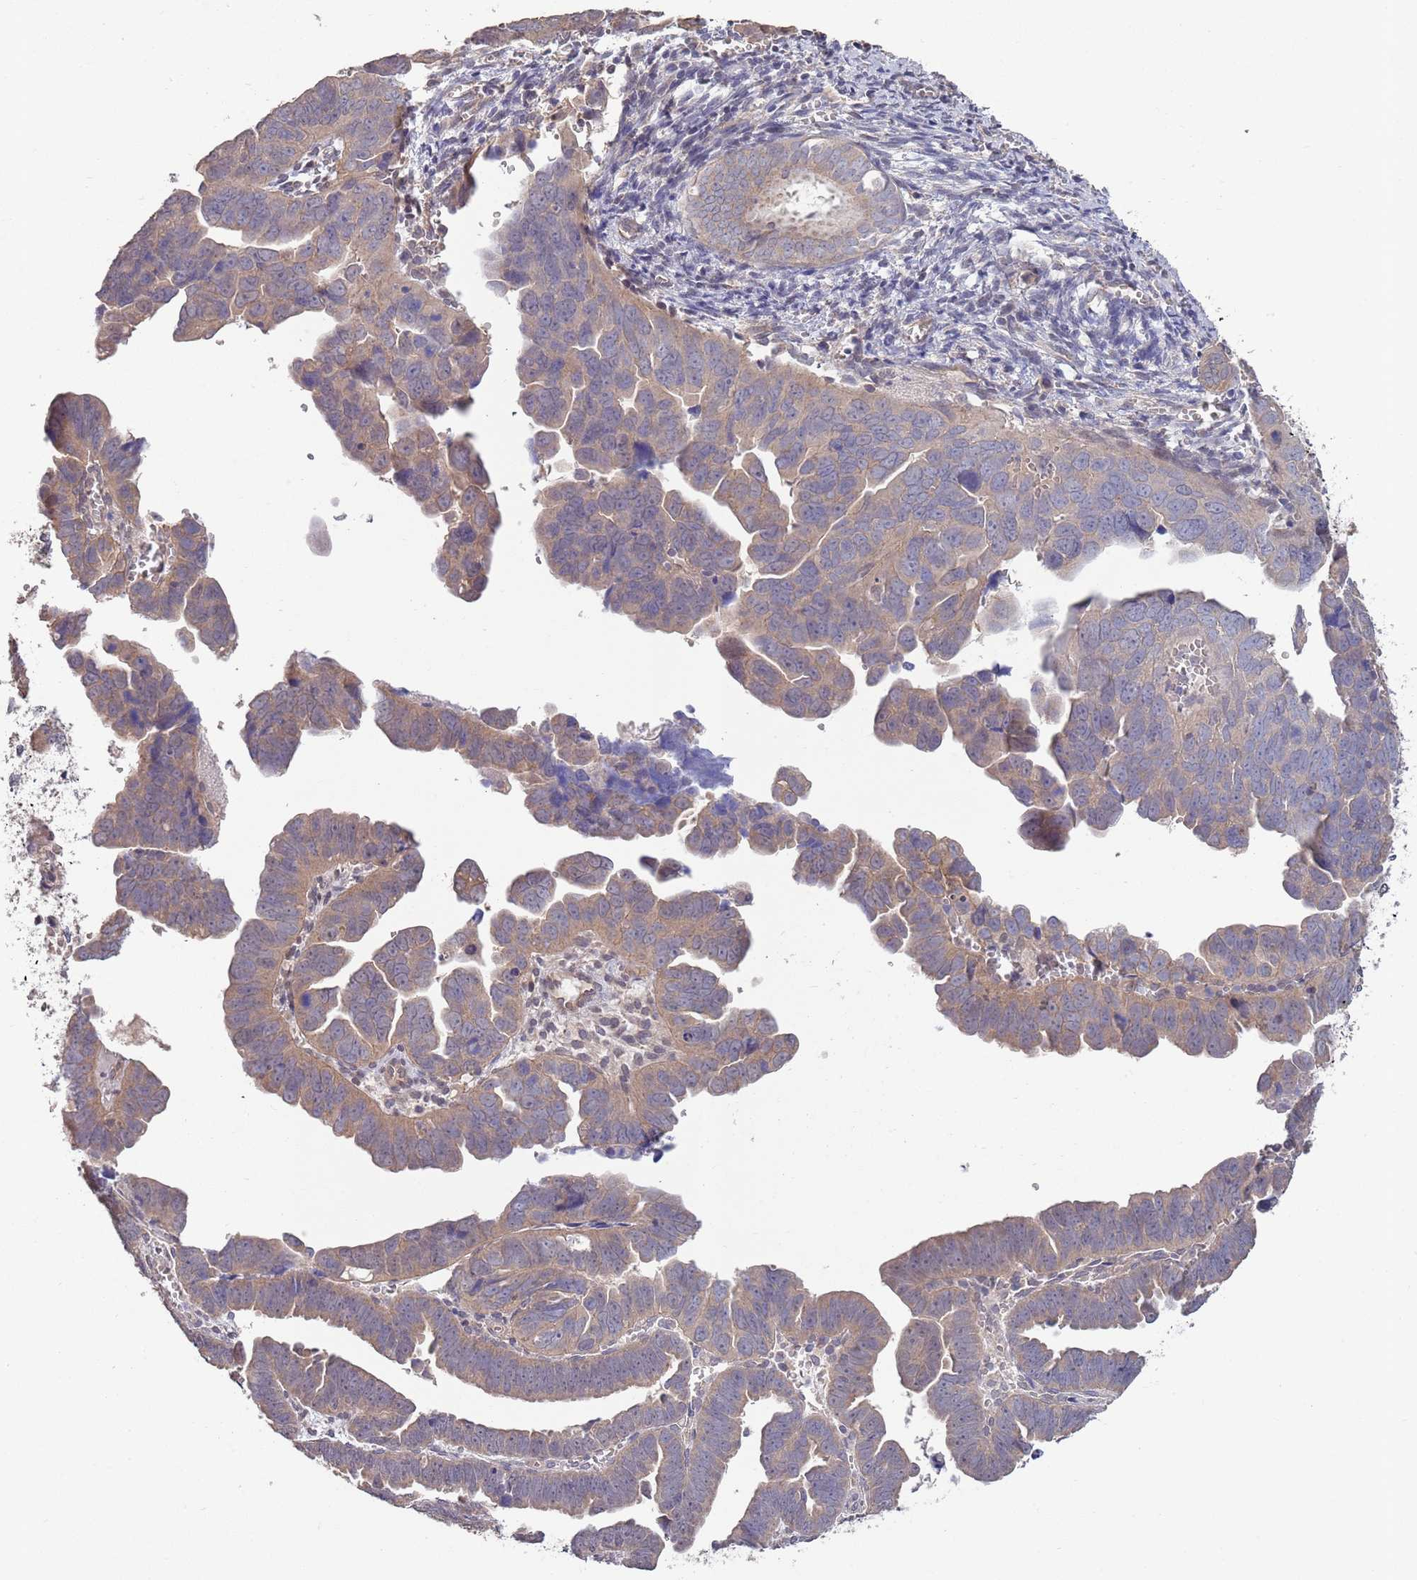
{"staining": {"intensity": "moderate", "quantity": ">75%", "location": "cytoplasmic/membranous"}, "tissue": "endometrial cancer", "cell_type": "Tumor cells", "image_type": "cancer", "snomed": [{"axis": "morphology", "description": "Adenocarcinoma, NOS"}, {"axis": "topography", "description": "Endometrium"}], "caption": "Brown immunohistochemical staining in endometrial cancer (adenocarcinoma) reveals moderate cytoplasmic/membranous staining in approximately >75% of tumor cells.", "gene": "MARVELD2", "patient": {"sex": "female", "age": 75}}